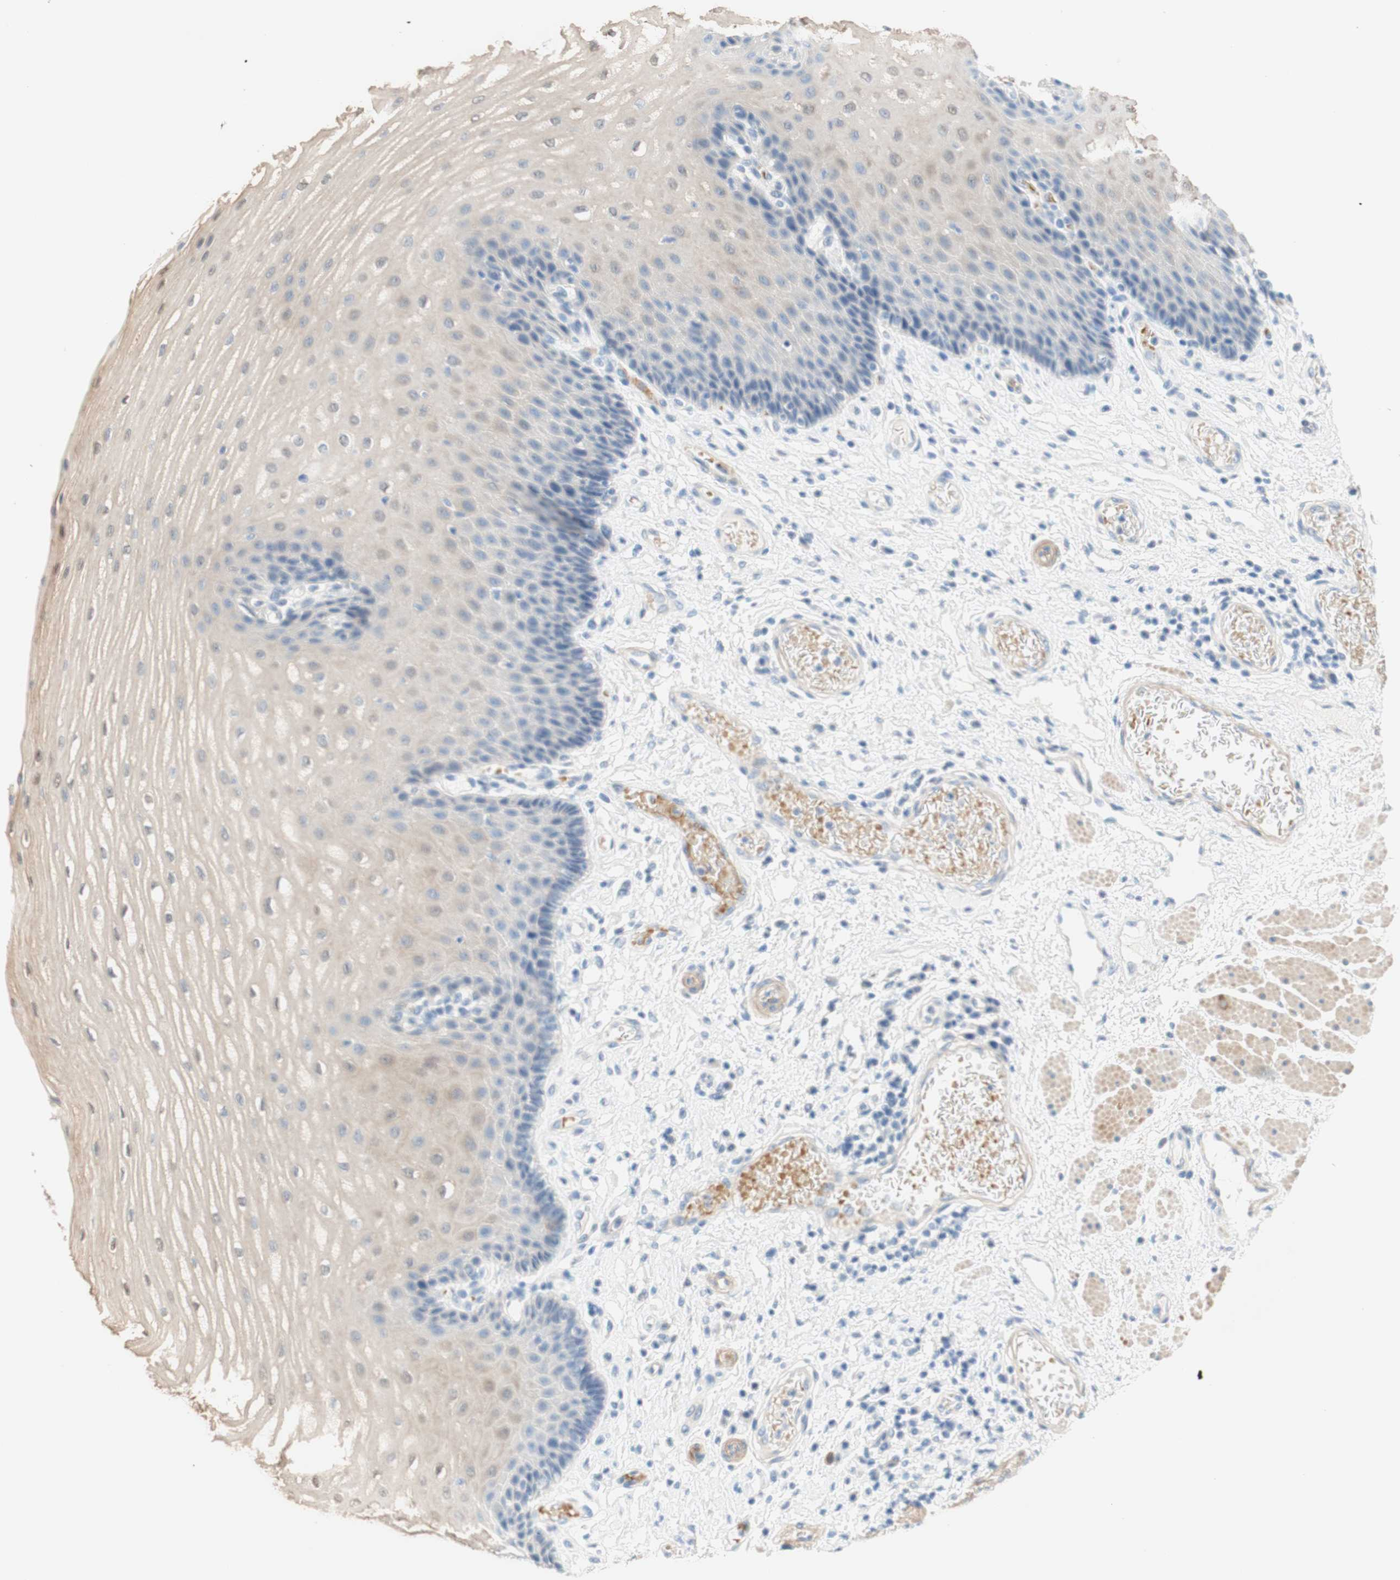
{"staining": {"intensity": "weak", "quantity": ">75%", "location": "cytoplasmic/membranous,nuclear"}, "tissue": "esophagus", "cell_type": "Squamous epithelial cells", "image_type": "normal", "snomed": [{"axis": "morphology", "description": "Normal tissue, NOS"}, {"axis": "topography", "description": "Esophagus"}], "caption": "An image showing weak cytoplasmic/membranous,nuclear expression in about >75% of squamous epithelial cells in unremarkable esophagus, as visualized by brown immunohistochemical staining.", "gene": "ENTREP2", "patient": {"sex": "male", "age": 54}}